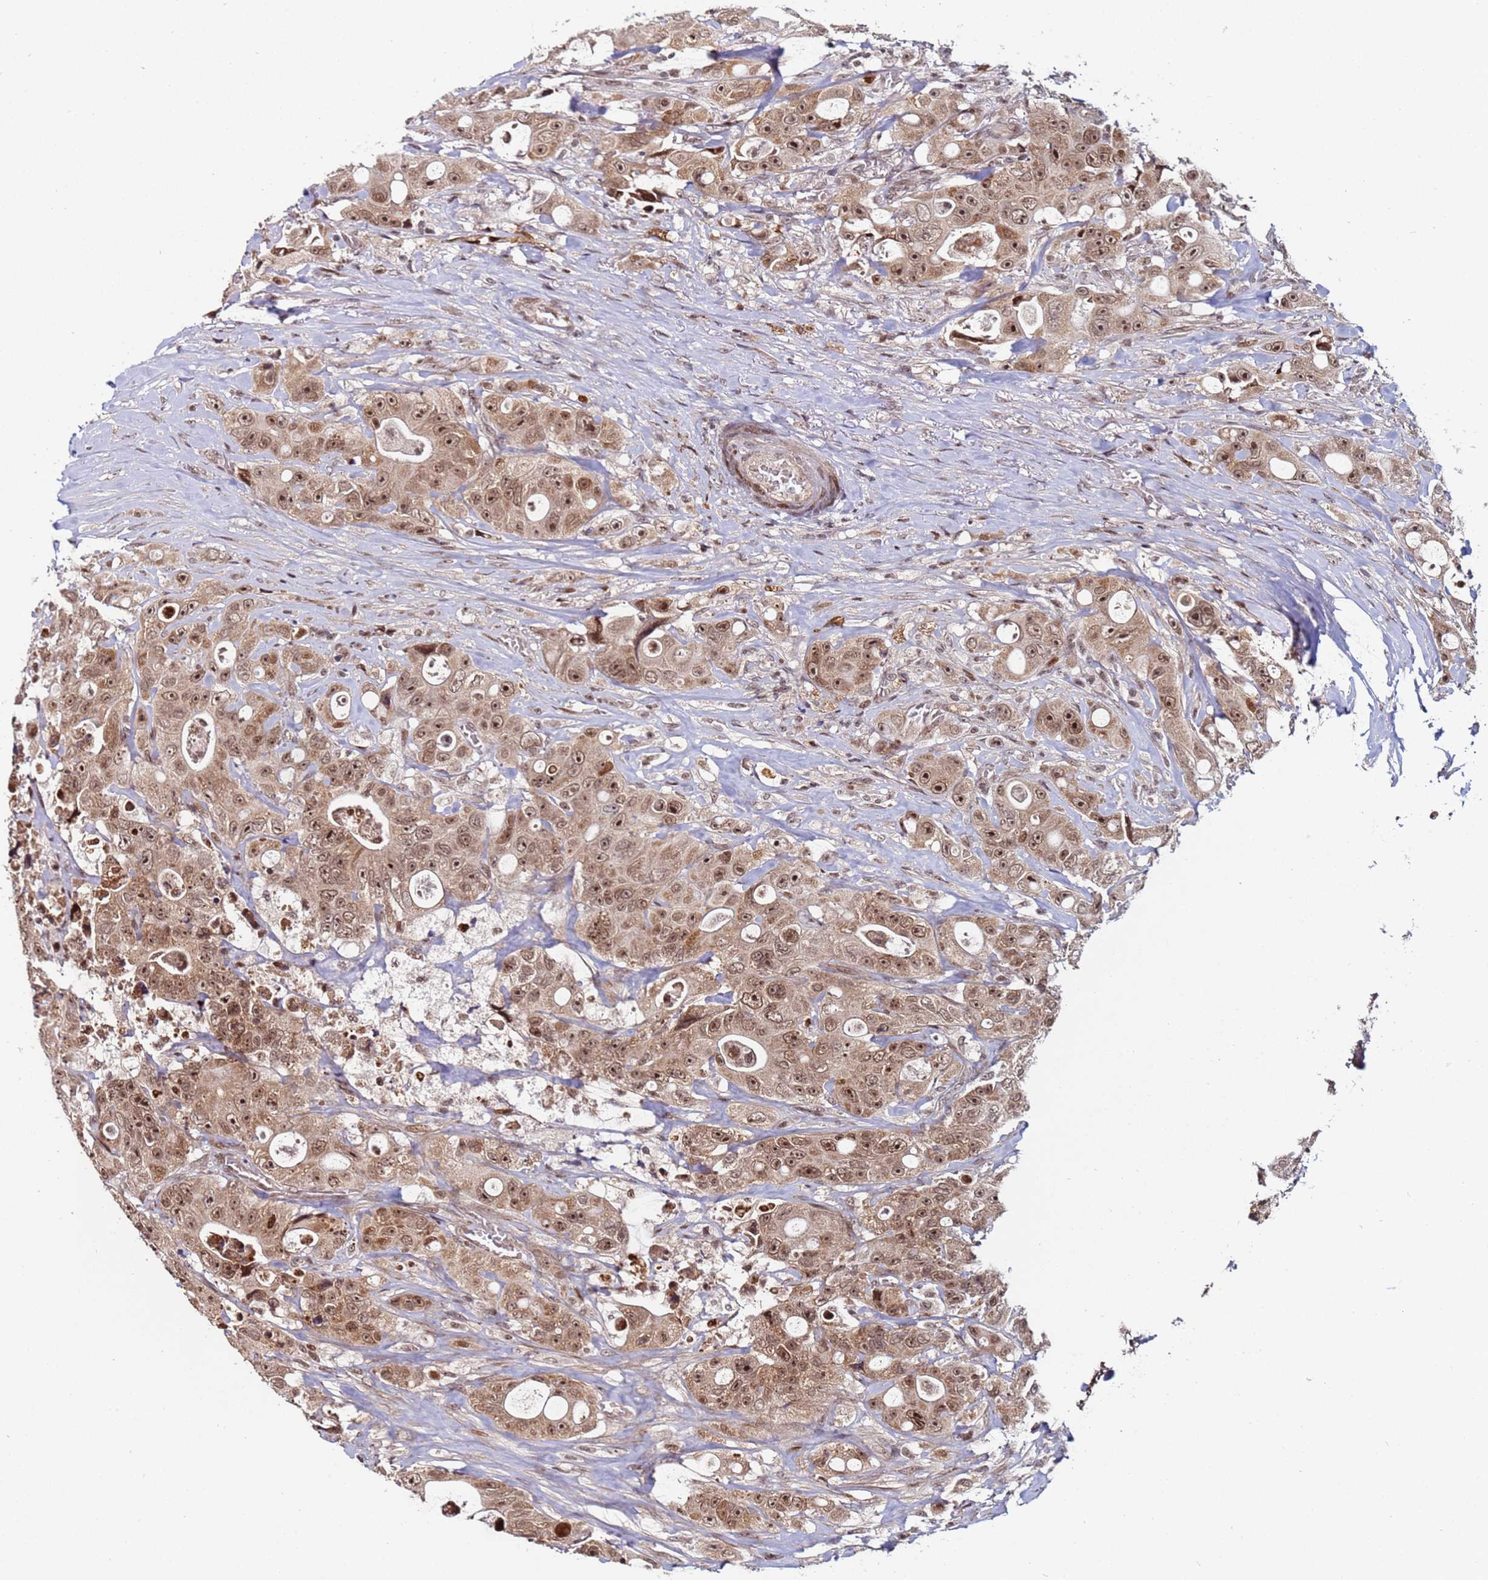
{"staining": {"intensity": "moderate", "quantity": ">75%", "location": "nuclear"}, "tissue": "colorectal cancer", "cell_type": "Tumor cells", "image_type": "cancer", "snomed": [{"axis": "morphology", "description": "Adenocarcinoma, NOS"}, {"axis": "topography", "description": "Colon"}], "caption": "A brown stain labels moderate nuclear staining of a protein in human colorectal adenocarcinoma tumor cells.", "gene": "PPM1H", "patient": {"sex": "female", "age": 46}}